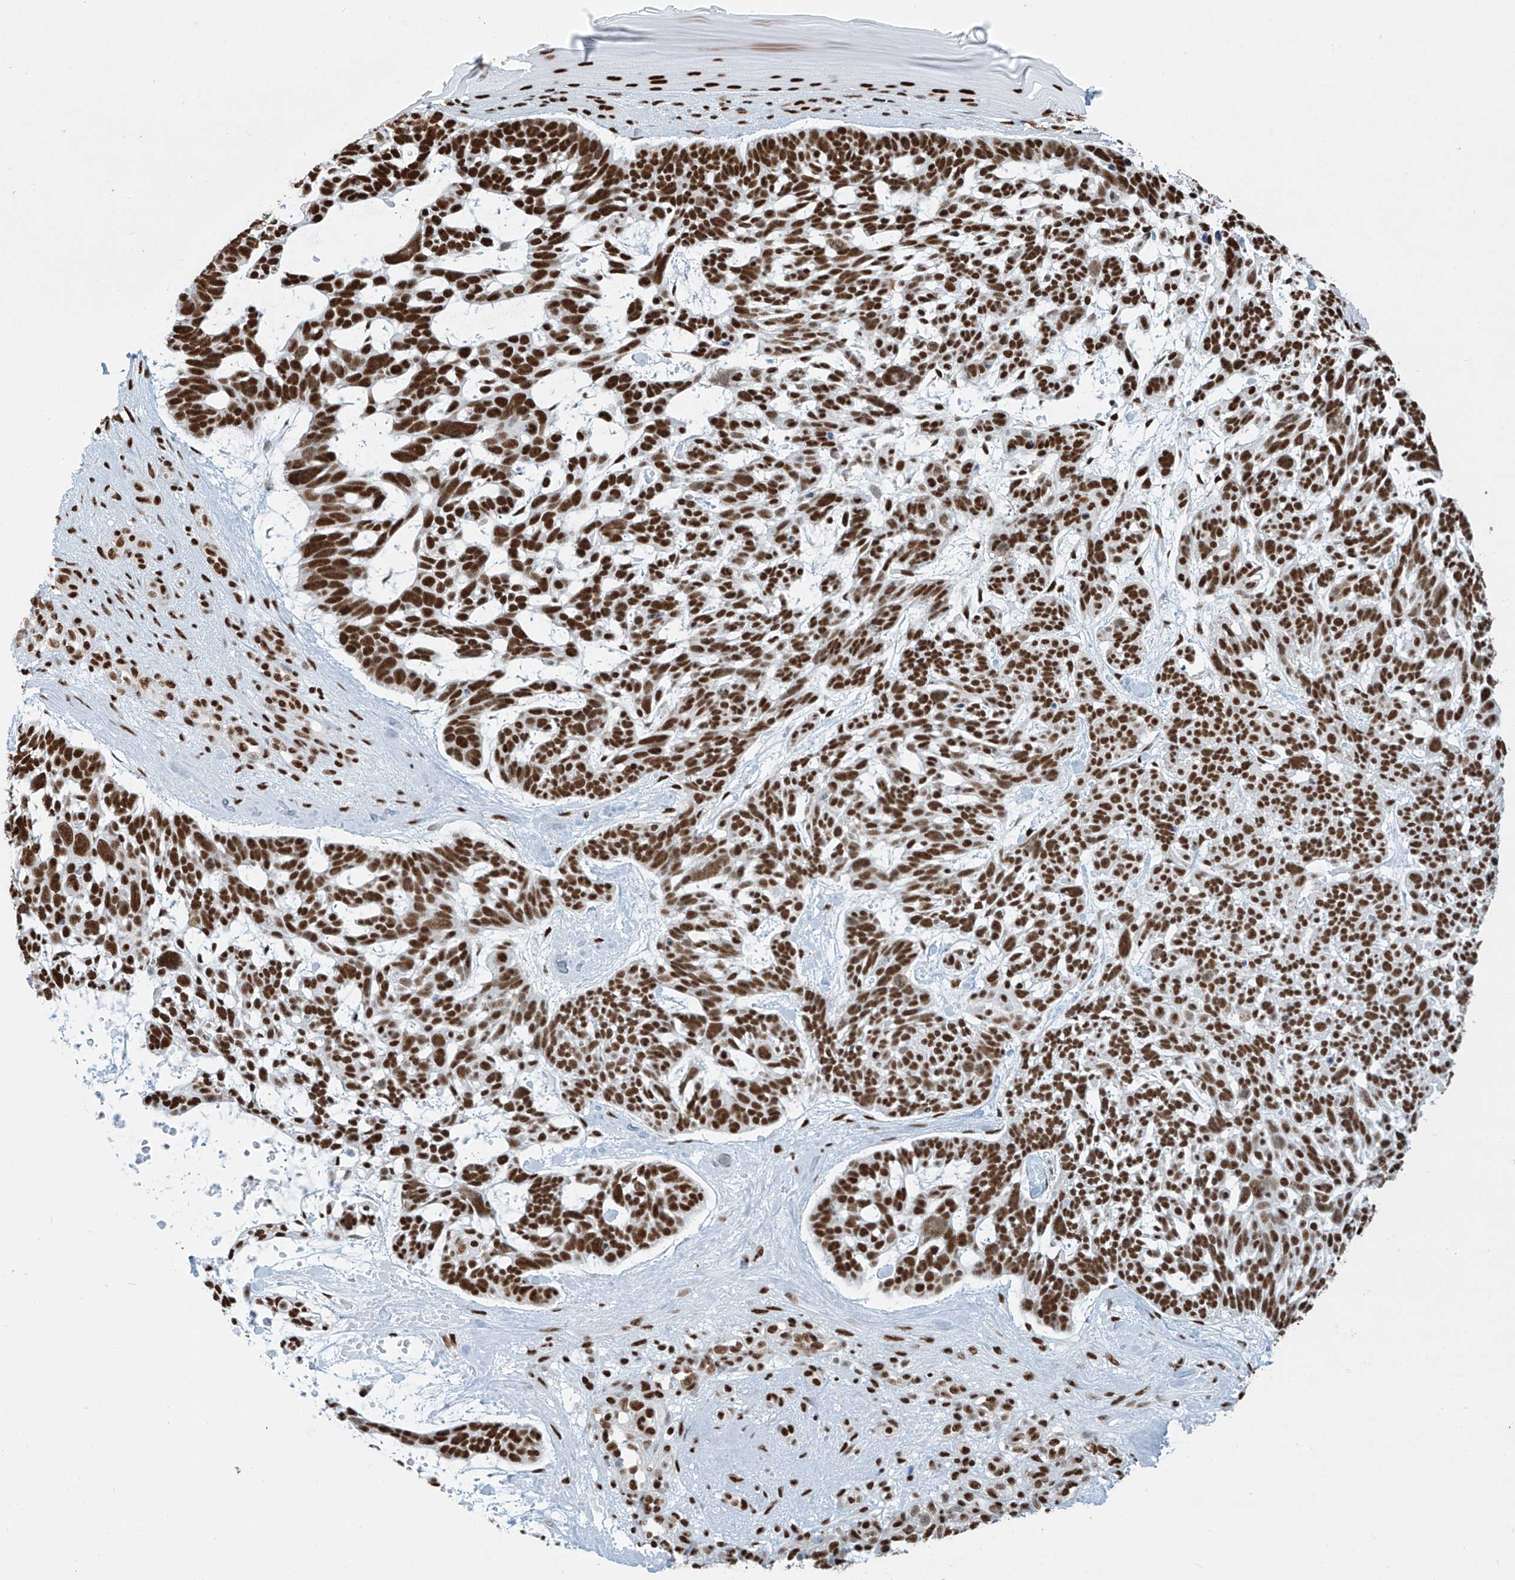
{"staining": {"intensity": "strong", "quantity": ">75%", "location": "nuclear"}, "tissue": "skin cancer", "cell_type": "Tumor cells", "image_type": "cancer", "snomed": [{"axis": "morphology", "description": "Basal cell carcinoma"}, {"axis": "topography", "description": "Skin"}], "caption": "An IHC image of tumor tissue is shown. Protein staining in brown shows strong nuclear positivity in skin cancer within tumor cells.", "gene": "SARNP", "patient": {"sex": "male", "age": 88}}